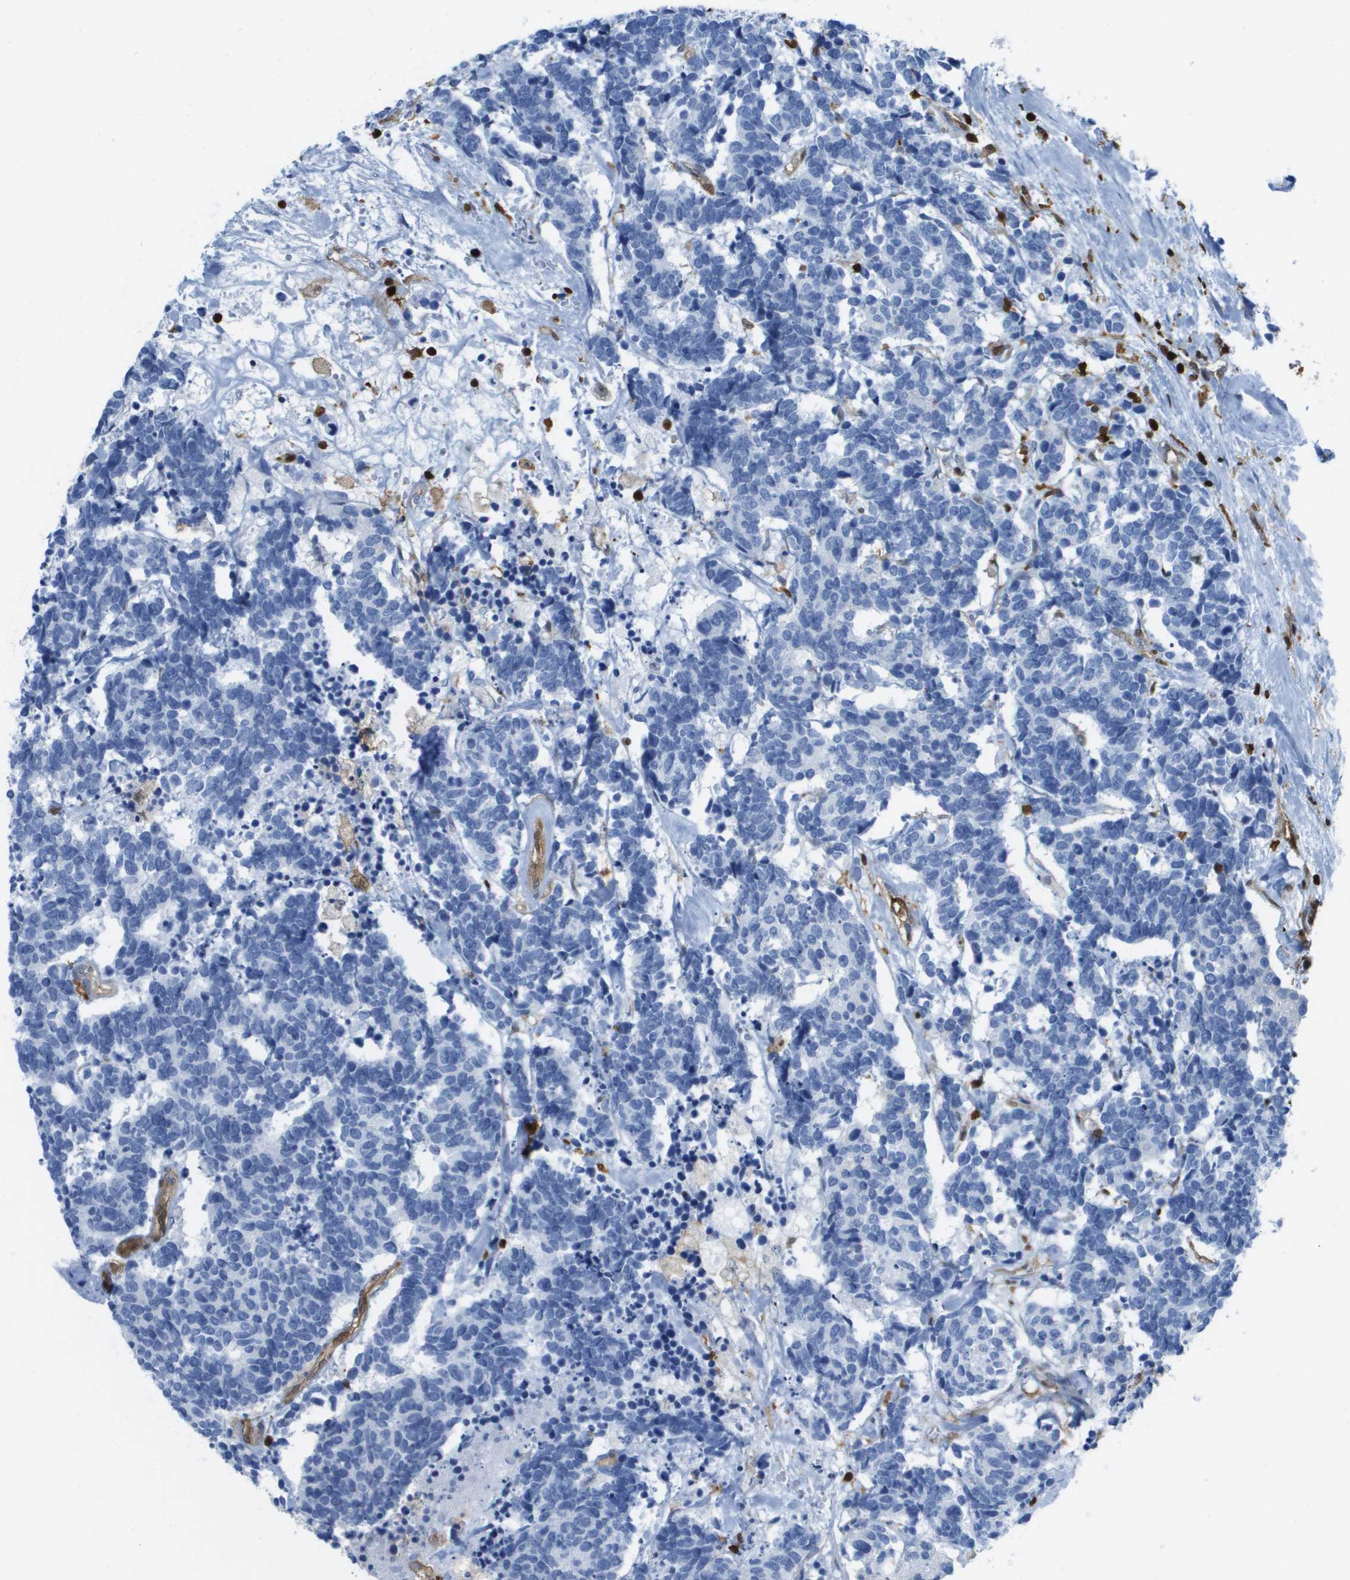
{"staining": {"intensity": "negative", "quantity": "none", "location": "none"}, "tissue": "carcinoid", "cell_type": "Tumor cells", "image_type": "cancer", "snomed": [{"axis": "morphology", "description": "Carcinoma, NOS"}, {"axis": "morphology", "description": "Carcinoid, malignant, NOS"}, {"axis": "topography", "description": "Urinary bladder"}], "caption": "This is a micrograph of immunohistochemistry (IHC) staining of carcinoid (malignant), which shows no staining in tumor cells.", "gene": "DOCK5", "patient": {"sex": "male", "age": 57}}